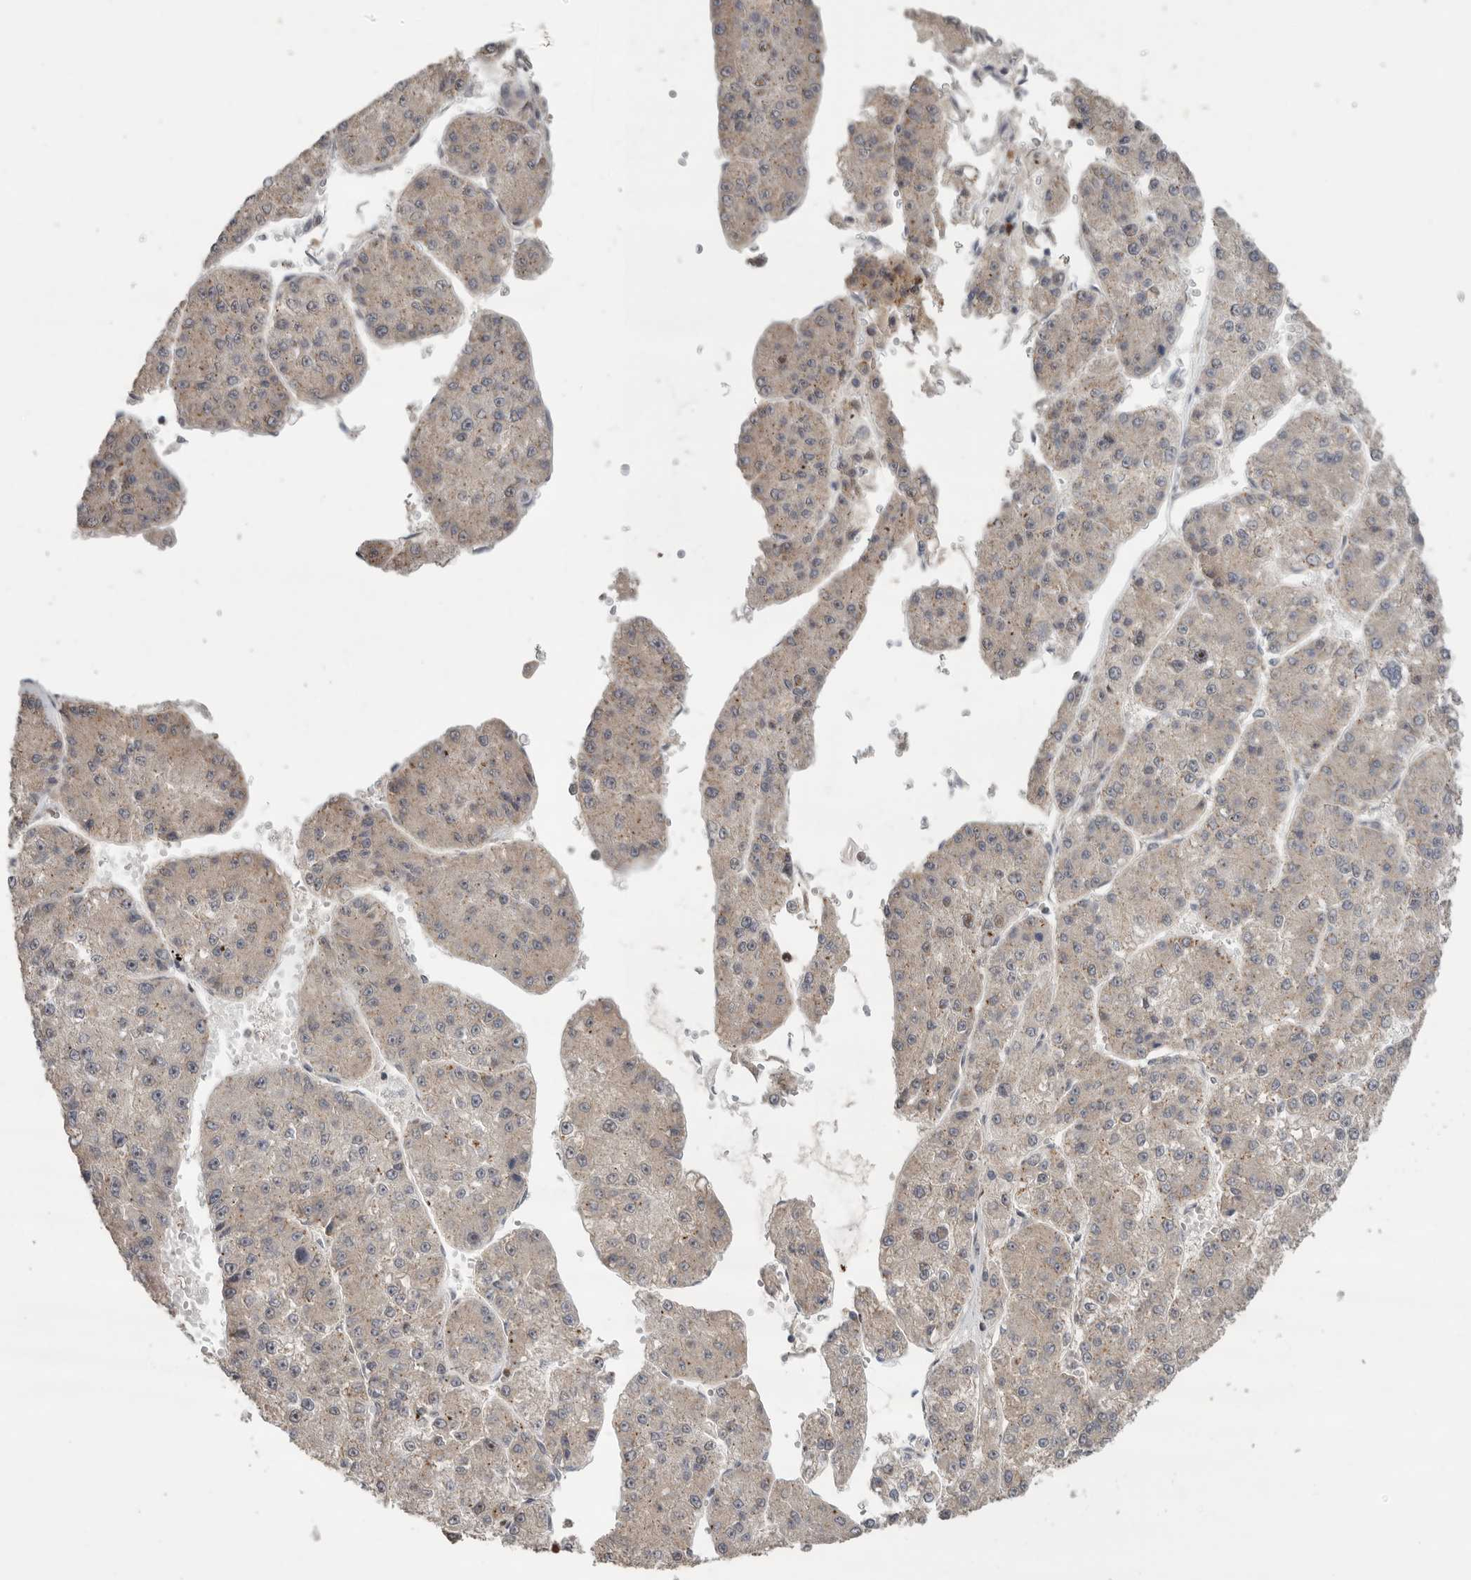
{"staining": {"intensity": "weak", "quantity": ">75%", "location": "cytoplasmic/membranous"}, "tissue": "liver cancer", "cell_type": "Tumor cells", "image_type": "cancer", "snomed": [{"axis": "morphology", "description": "Carcinoma, Hepatocellular, NOS"}, {"axis": "topography", "description": "Liver"}], "caption": "Tumor cells reveal low levels of weak cytoplasmic/membranous staining in approximately >75% of cells in human hepatocellular carcinoma (liver).", "gene": "KLK5", "patient": {"sex": "female", "age": 73}}